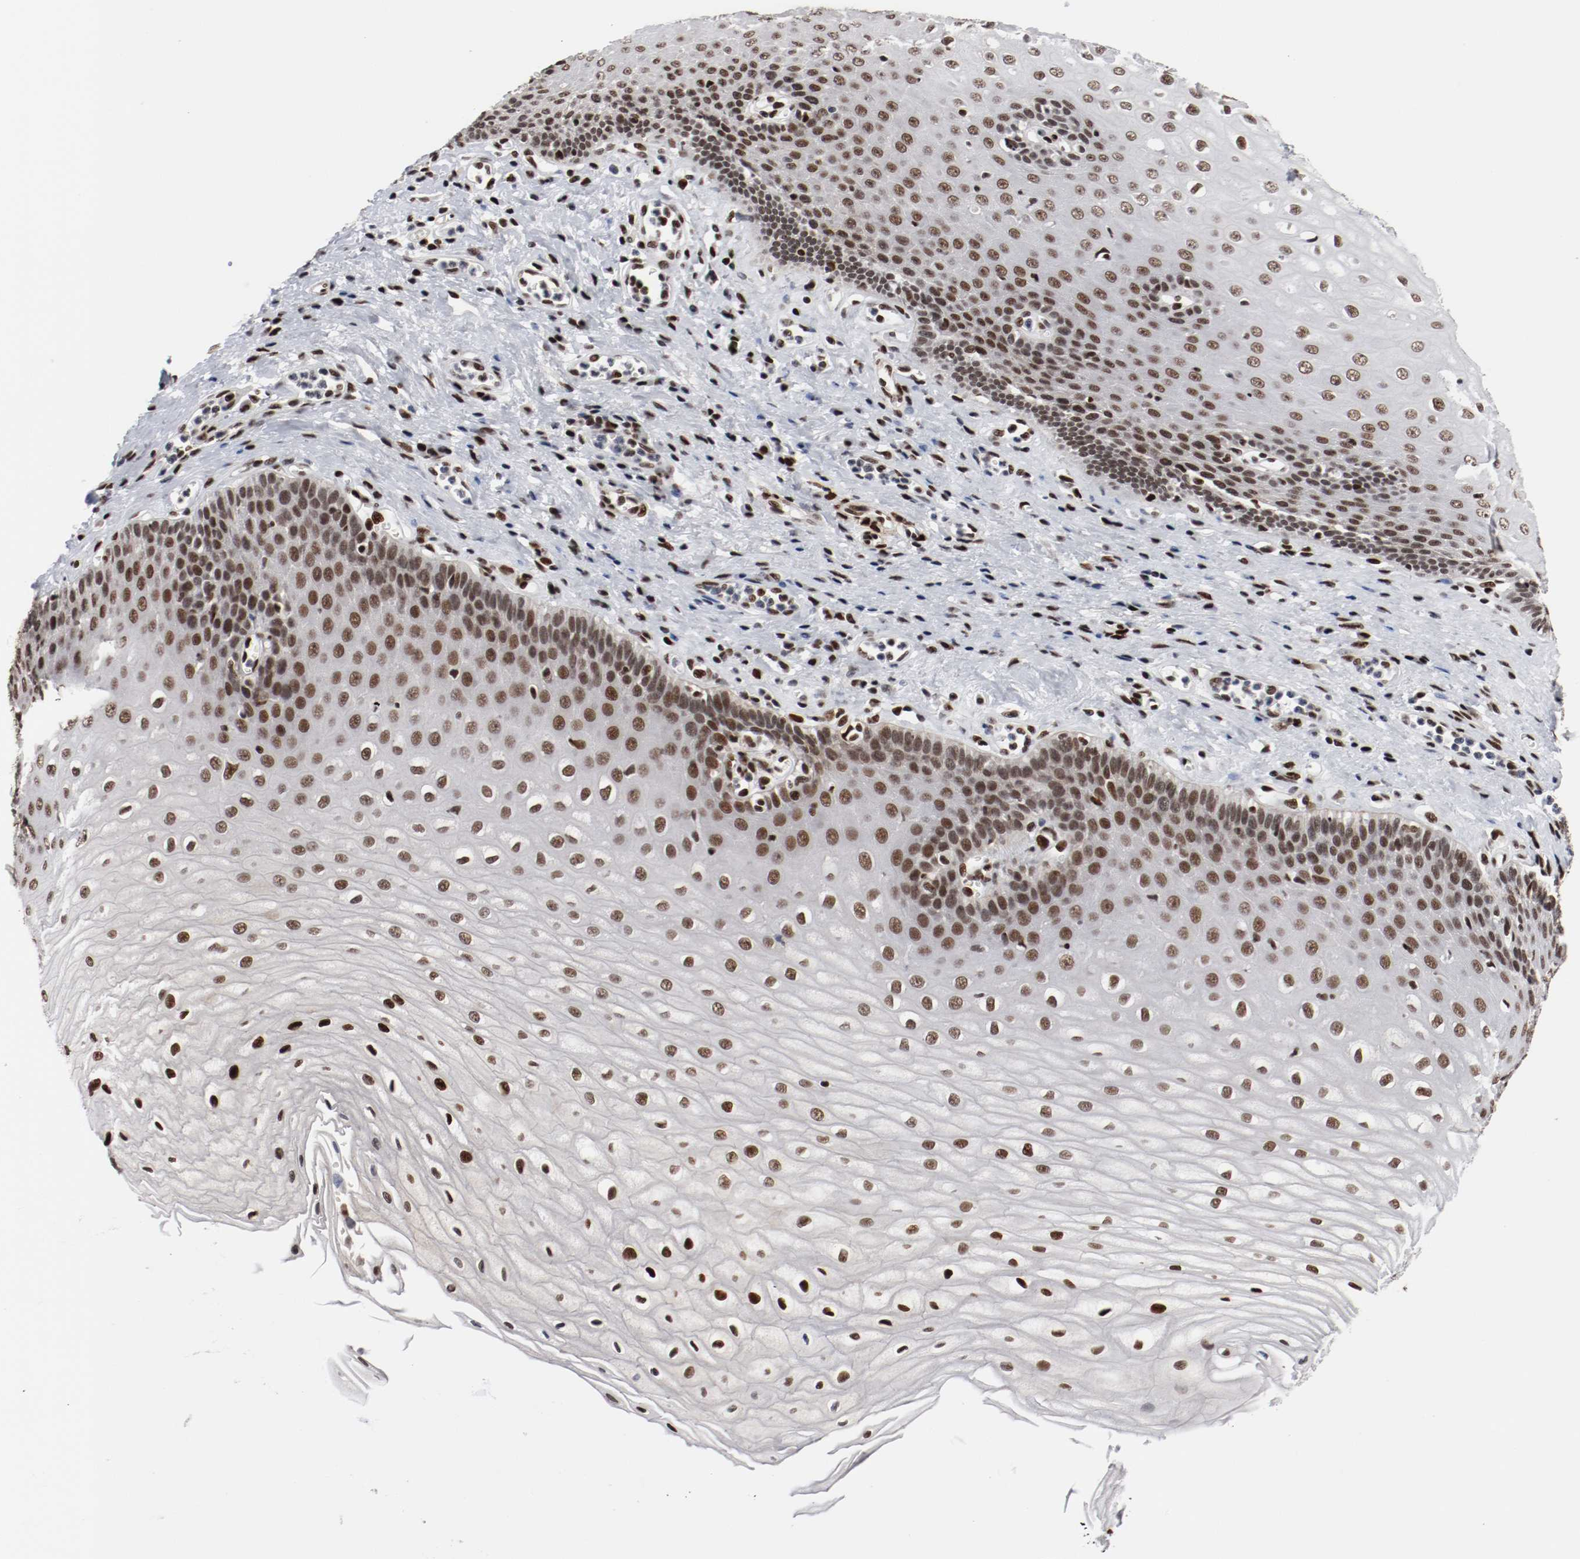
{"staining": {"intensity": "strong", "quantity": ">75%", "location": "nuclear"}, "tissue": "esophagus", "cell_type": "Squamous epithelial cells", "image_type": "normal", "snomed": [{"axis": "morphology", "description": "Normal tissue, NOS"}, {"axis": "morphology", "description": "Squamous cell carcinoma, NOS"}, {"axis": "topography", "description": "Esophagus"}], "caption": "Esophagus stained with DAB IHC reveals high levels of strong nuclear expression in about >75% of squamous epithelial cells.", "gene": "MEF2D", "patient": {"sex": "male", "age": 65}}